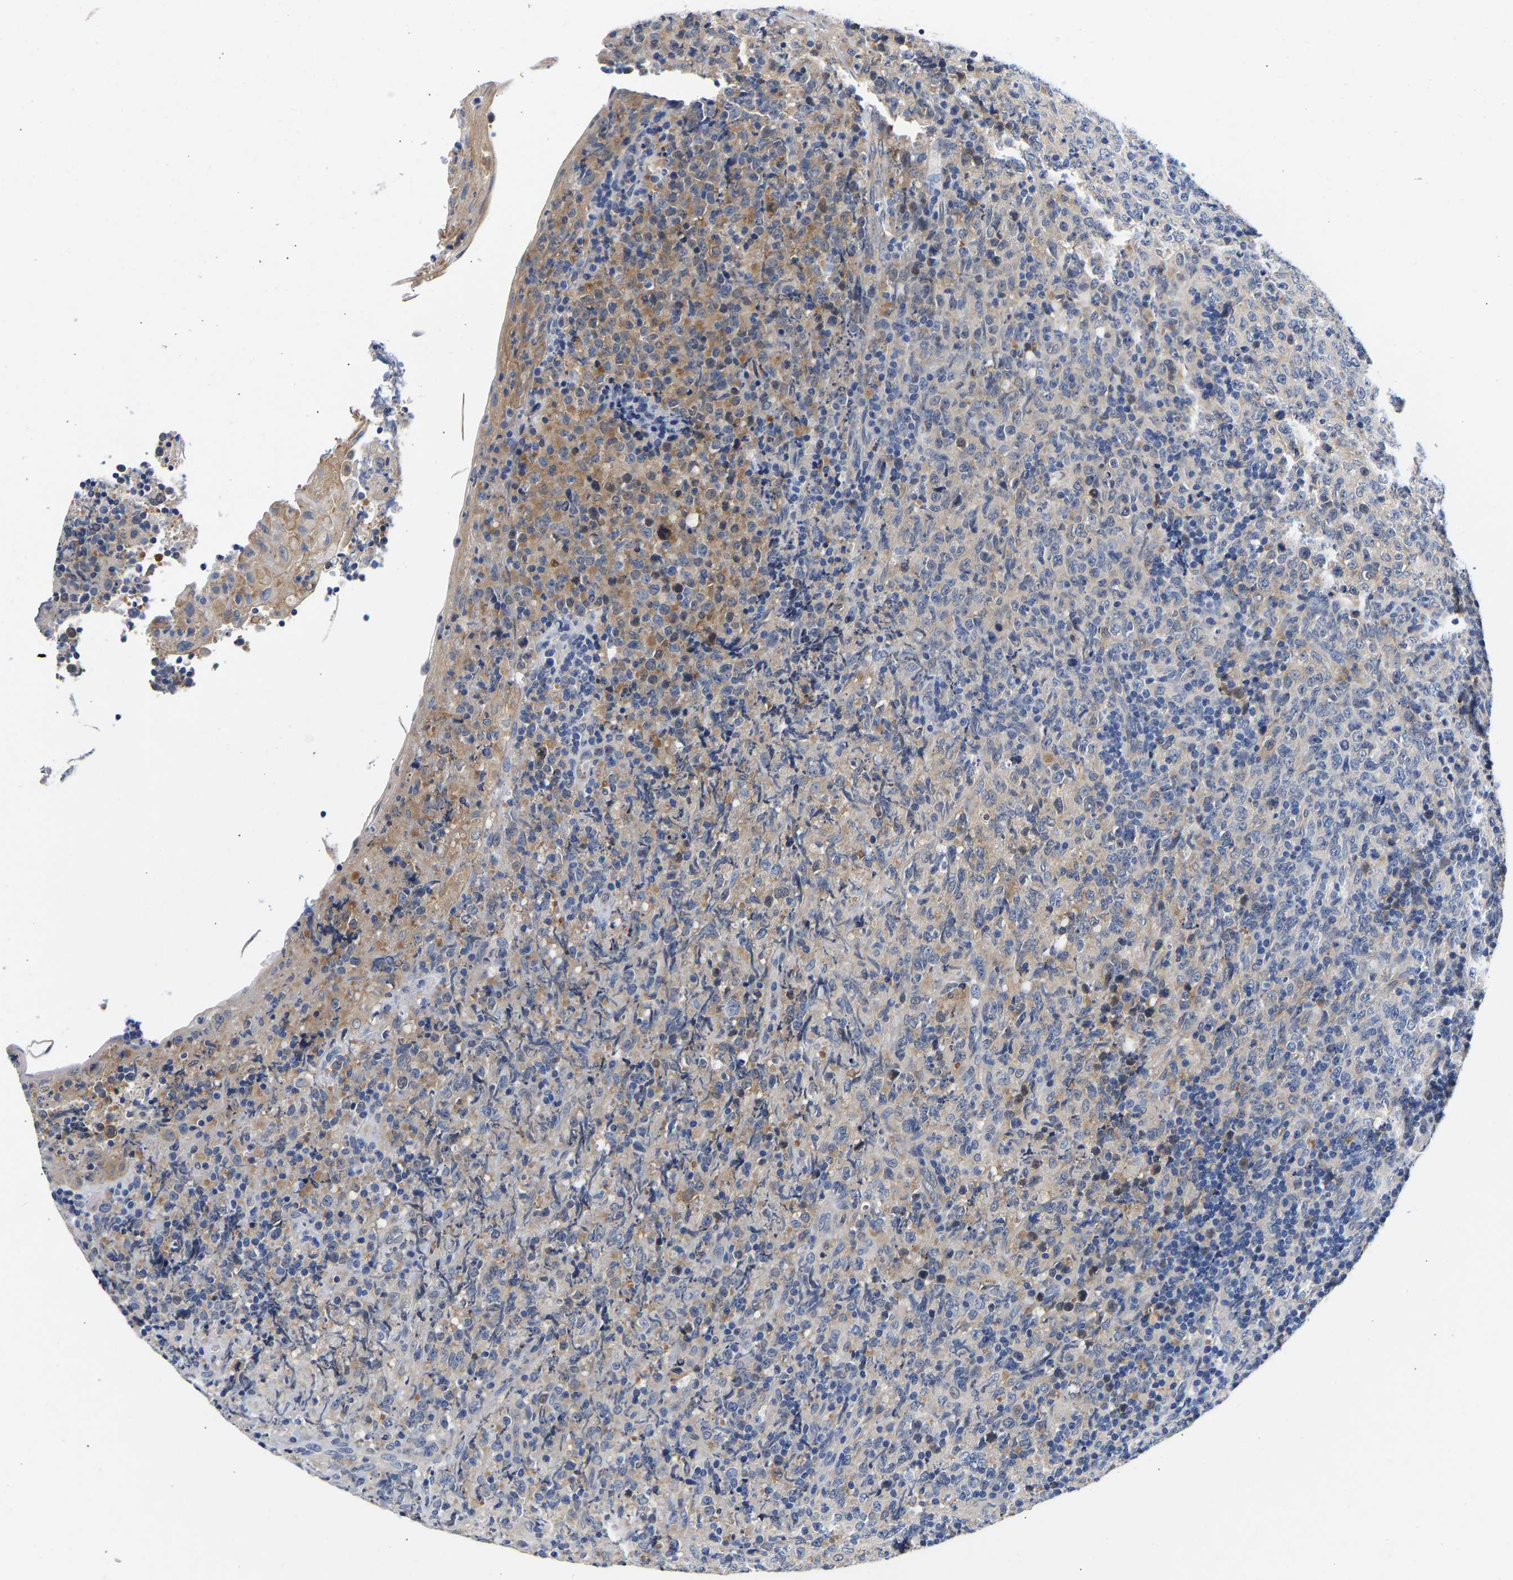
{"staining": {"intensity": "negative", "quantity": "none", "location": "none"}, "tissue": "lymphoma", "cell_type": "Tumor cells", "image_type": "cancer", "snomed": [{"axis": "morphology", "description": "Malignant lymphoma, non-Hodgkin's type, High grade"}, {"axis": "topography", "description": "Tonsil"}], "caption": "Photomicrograph shows no significant protein positivity in tumor cells of high-grade malignant lymphoma, non-Hodgkin's type.", "gene": "CCDC6", "patient": {"sex": "female", "age": 36}}